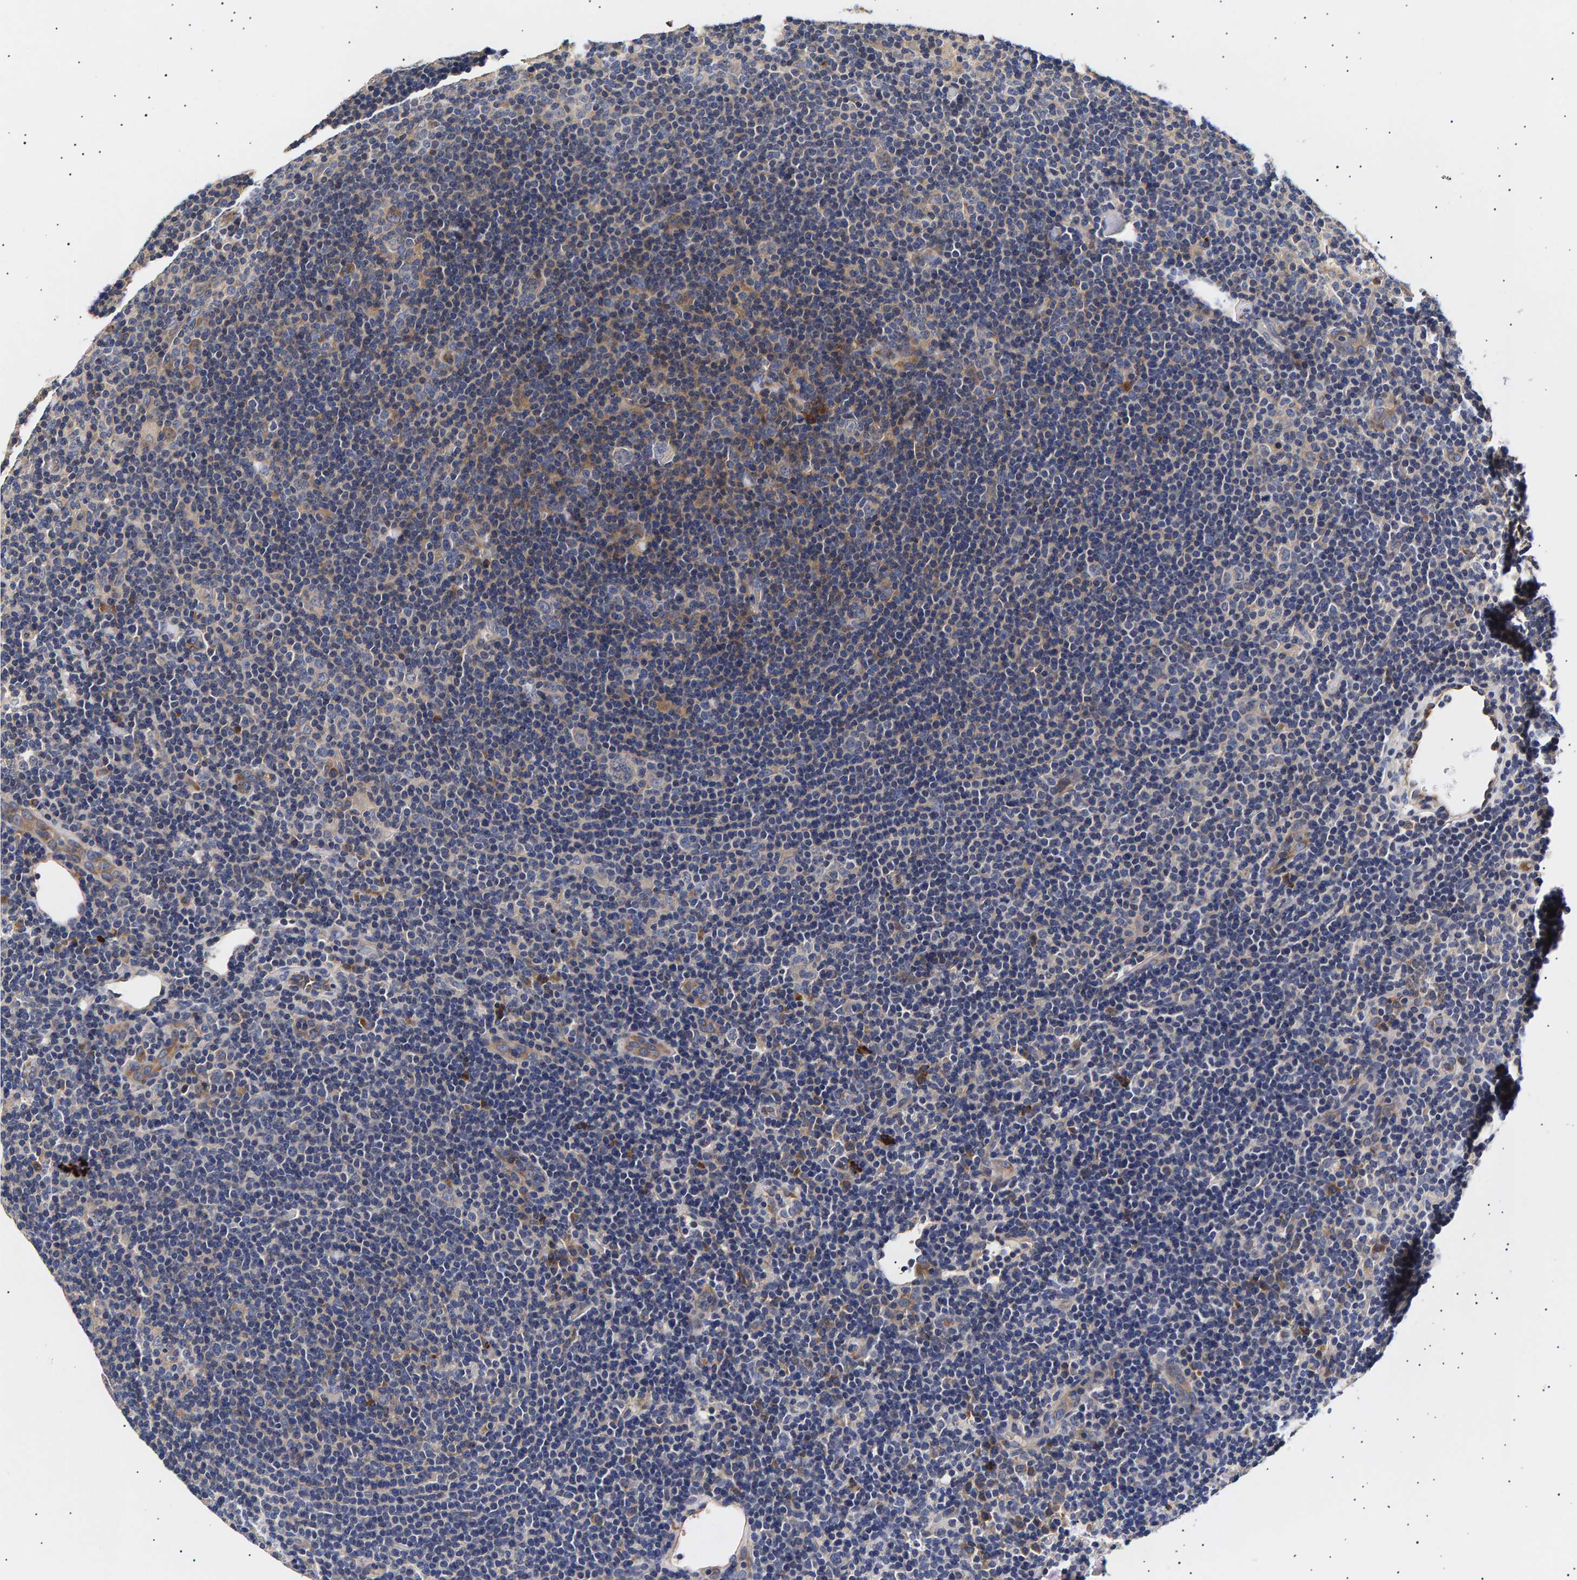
{"staining": {"intensity": "negative", "quantity": "none", "location": "none"}, "tissue": "lymphoma", "cell_type": "Tumor cells", "image_type": "cancer", "snomed": [{"axis": "morphology", "description": "Hodgkin's disease, NOS"}, {"axis": "topography", "description": "Lymph node"}], "caption": "A high-resolution image shows IHC staining of lymphoma, which demonstrates no significant staining in tumor cells.", "gene": "ANKRD40", "patient": {"sex": "female", "age": 57}}